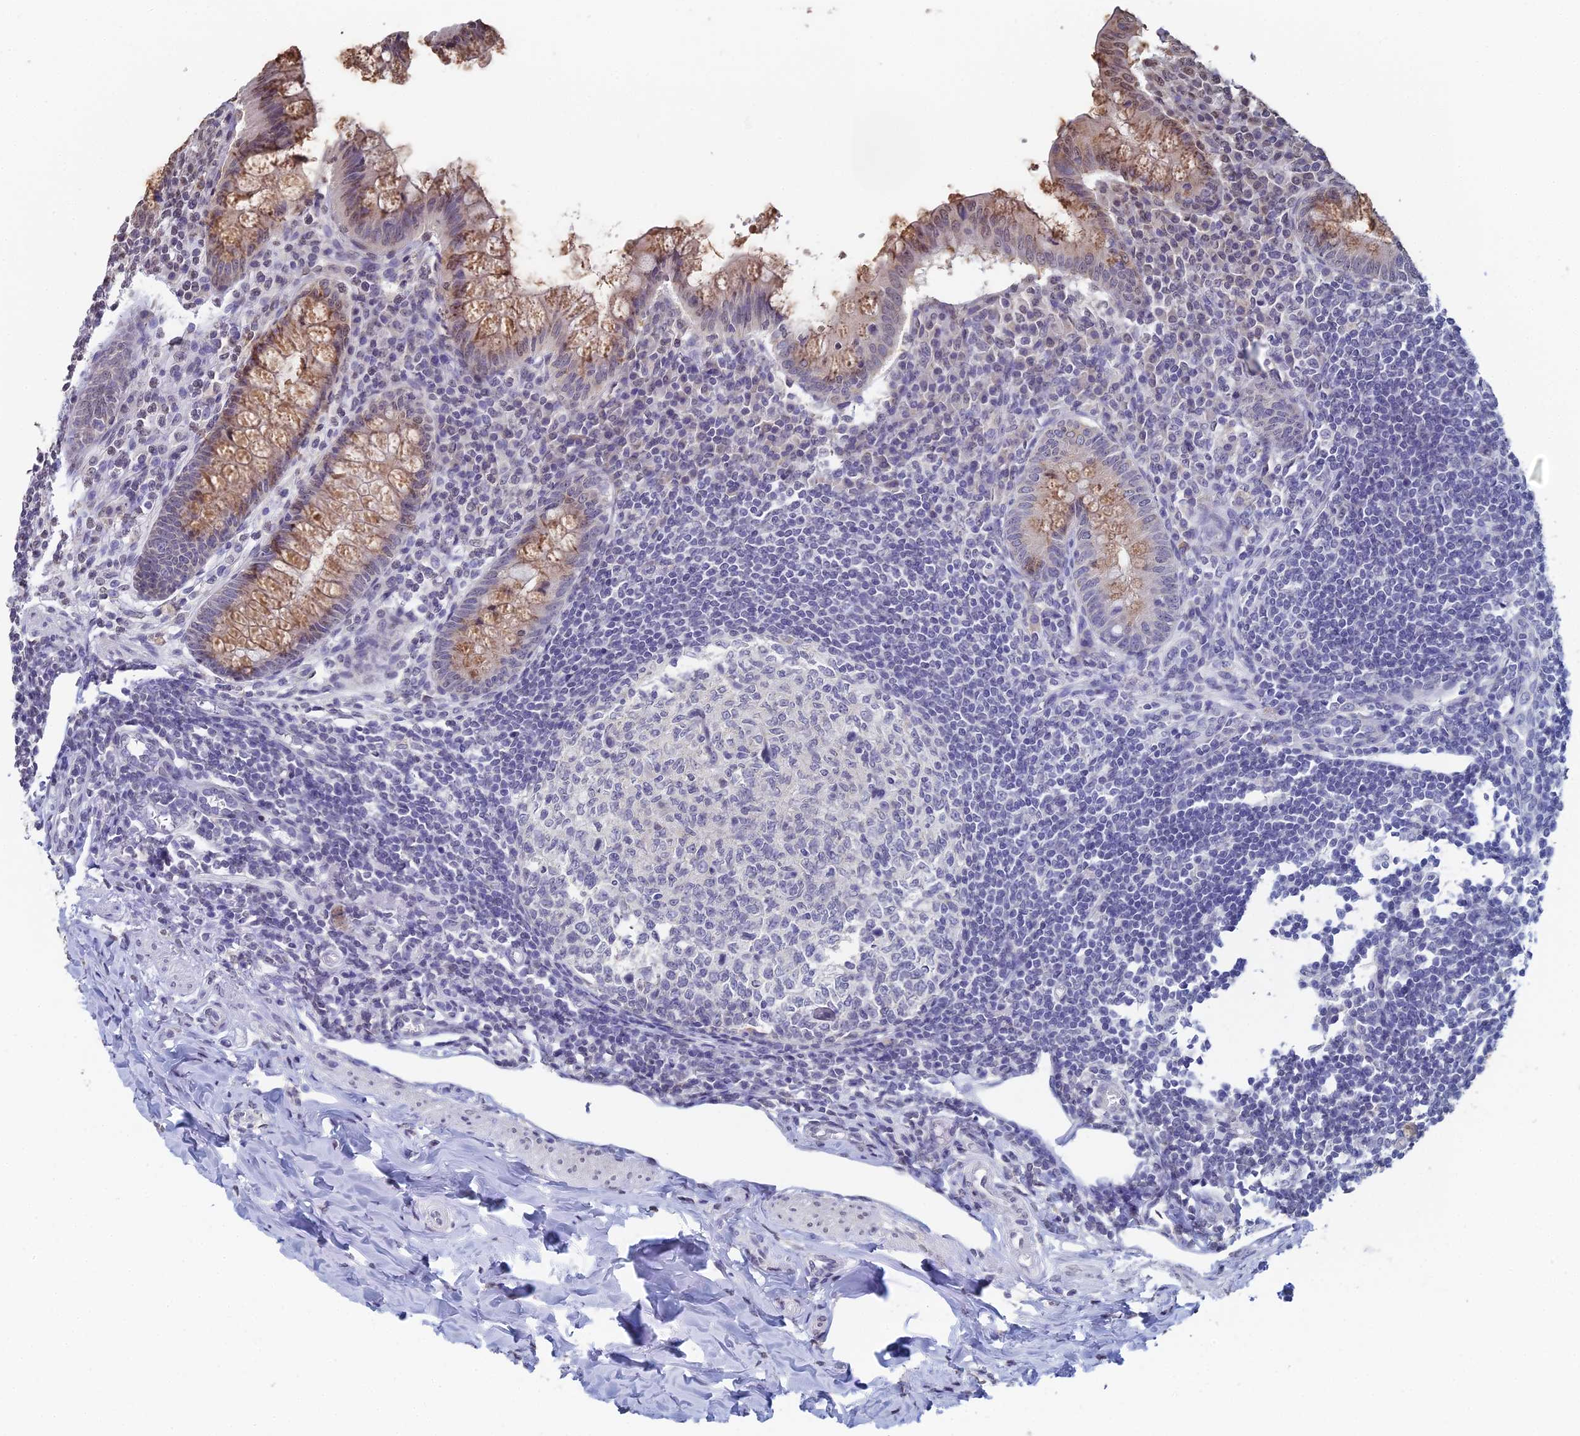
{"staining": {"intensity": "moderate", "quantity": "25%-75%", "location": "cytoplasmic/membranous"}, "tissue": "appendix", "cell_type": "Glandular cells", "image_type": "normal", "snomed": [{"axis": "morphology", "description": "Normal tissue, NOS"}, {"axis": "topography", "description": "Appendix"}], "caption": "Moderate cytoplasmic/membranous staining for a protein is identified in approximately 25%-75% of glandular cells of benign appendix using immunohistochemistry (IHC).", "gene": "PRR22", "patient": {"sex": "female", "age": 33}}